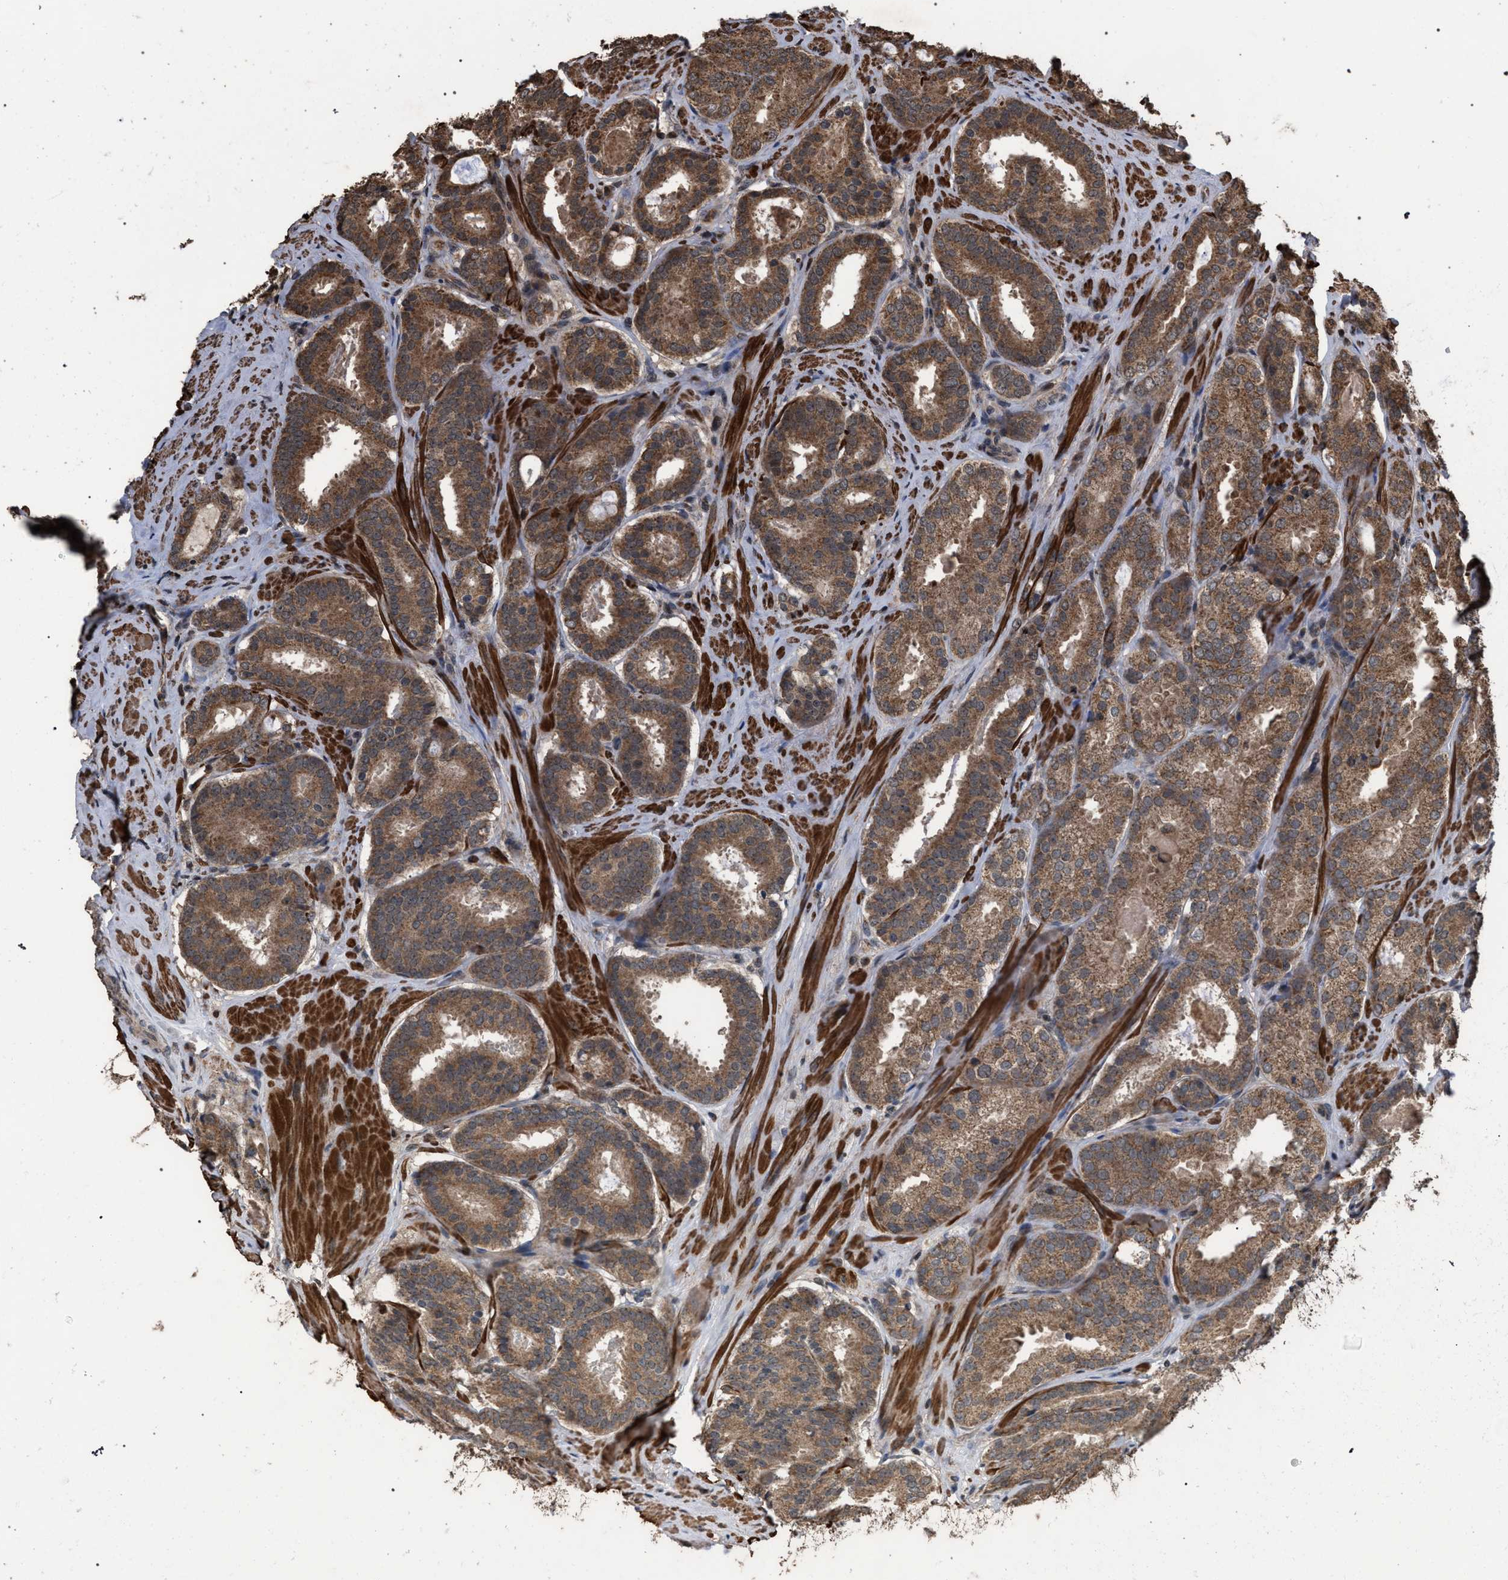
{"staining": {"intensity": "moderate", "quantity": ">75%", "location": "cytoplasmic/membranous"}, "tissue": "prostate cancer", "cell_type": "Tumor cells", "image_type": "cancer", "snomed": [{"axis": "morphology", "description": "Adenocarcinoma, Low grade"}, {"axis": "topography", "description": "Prostate"}], "caption": "Moderate cytoplasmic/membranous protein staining is seen in about >75% of tumor cells in prostate cancer (low-grade adenocarcinoma).", "gene": "NAA35", "patient": {"sex": "male", "age": 69}}